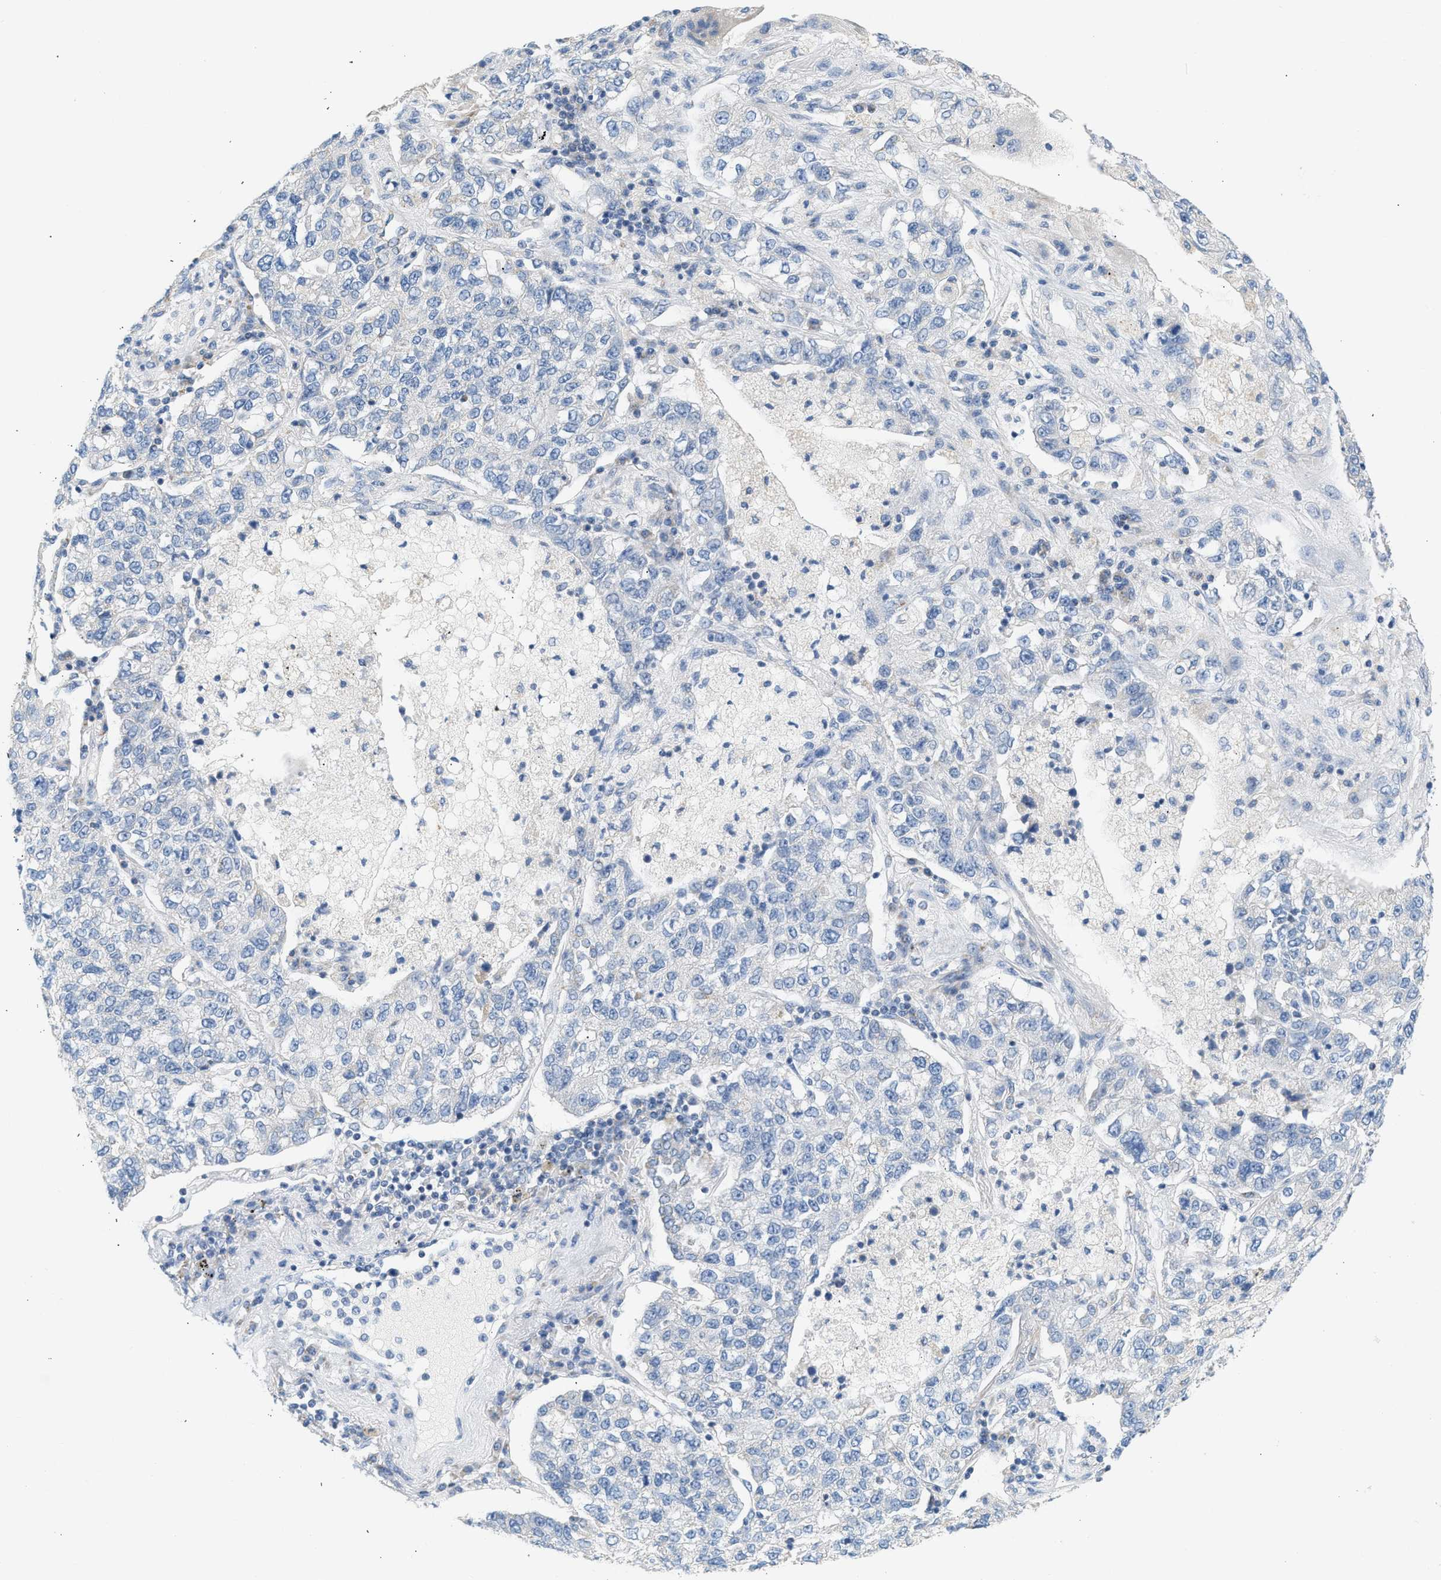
{"staining": {"intensity": "negative", "quantity": "none", "location": "none"}, "tissue": "lung cancer", "cell_type": "Tumor cells", "image_type": "cancer", "snomed": [{"axis": "morphology", "description": "Adenocarcinoma, NOS"}, {"axis": "topography", "description": "Lung"}], "caption": "The immunohistochemistry (IHC) histopathology image has no significant expression in tumor cells of lung cancer (adenocarcinoma) tissue. (DAB IHC with hematoxylin counter stain).", "gene": "NDUFS8", "patient": {"sex": "male", "age": 49}}